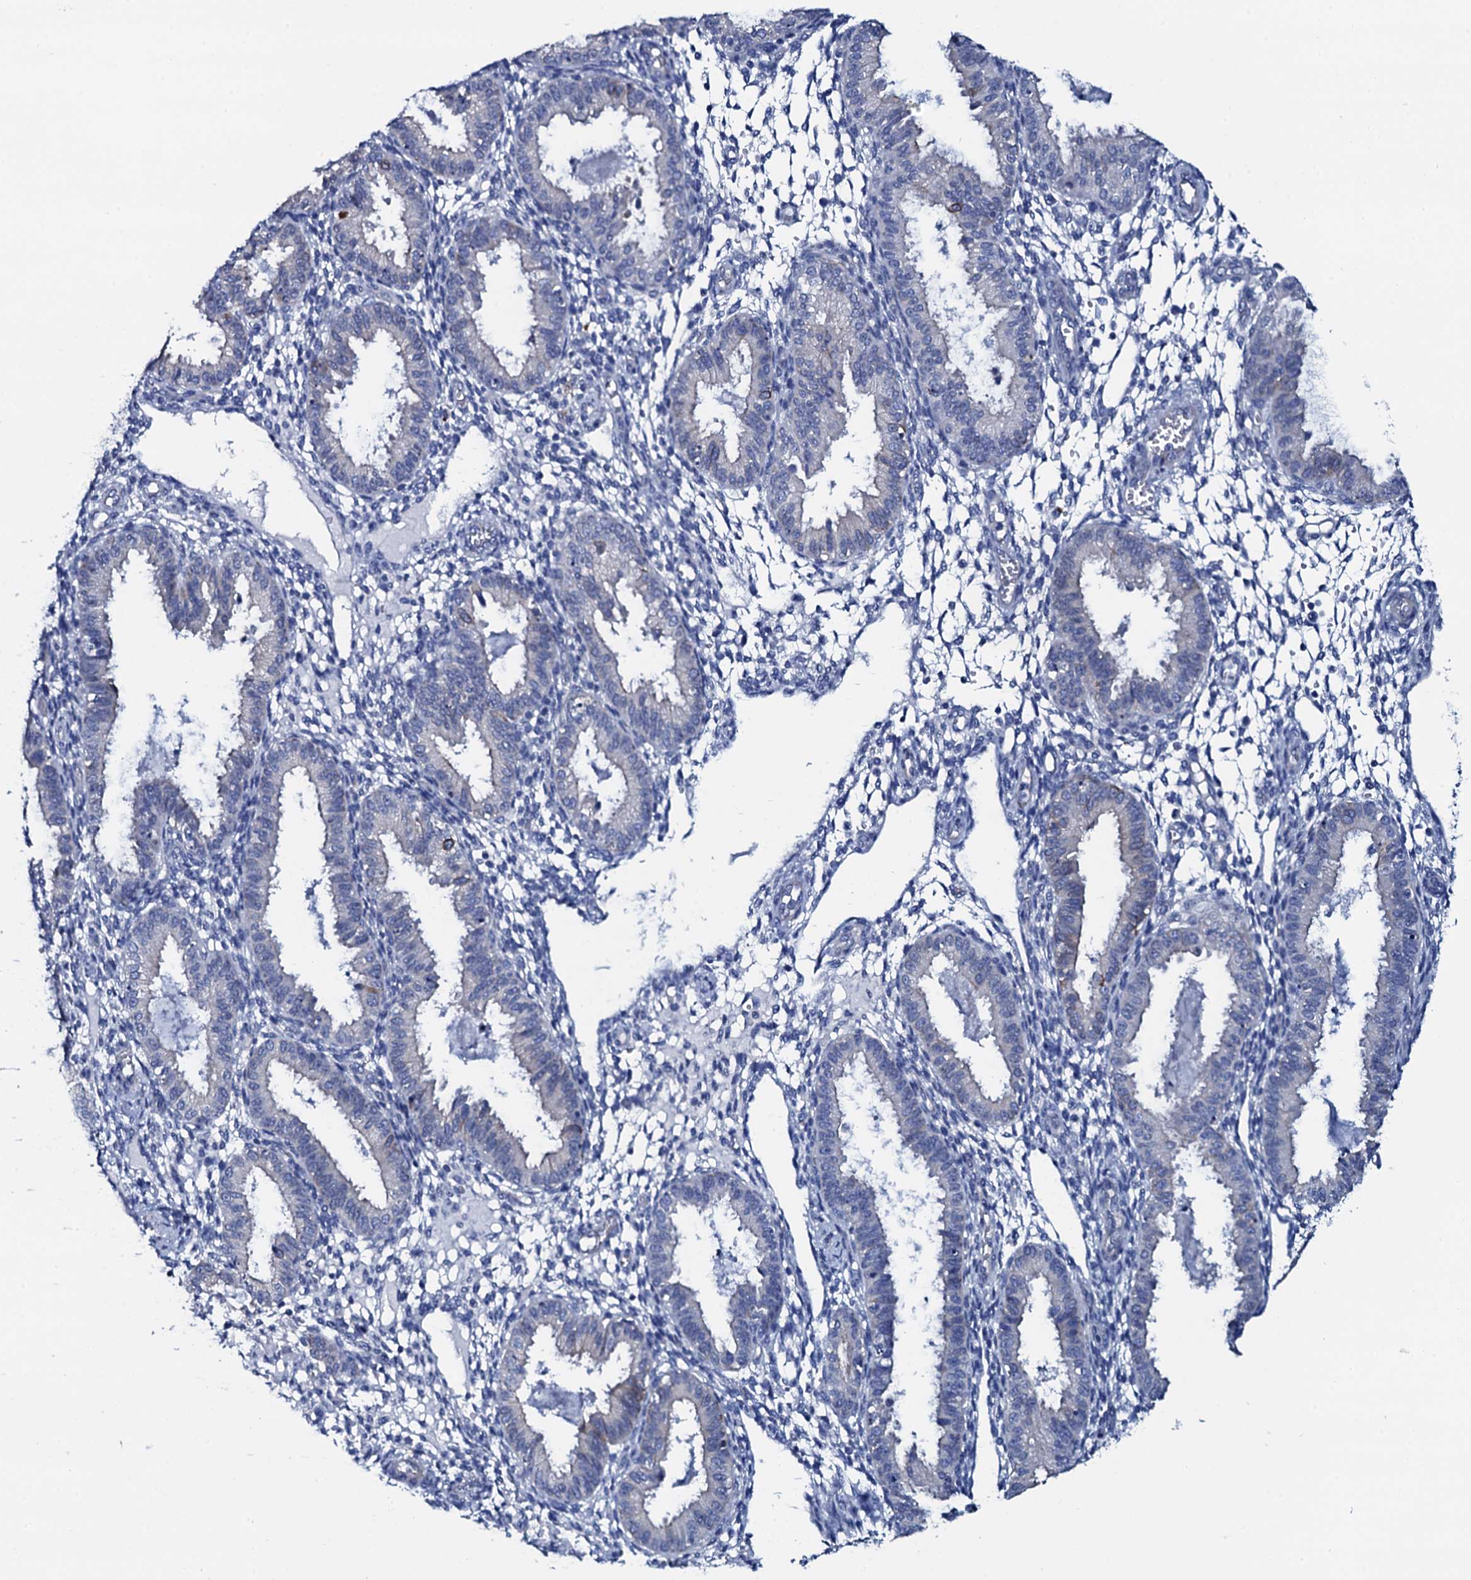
{"staining": {"intensity": "negative", "quantity": "none", "location": "none"}, "tissue": "endometrium", "cell_type": "Cells in endometrial stroma", "image_type": "normal", "snomed": [{"axis": "morphology", "description": "Normal tissue, NOS"}, {"axis": "topography", "description": "Endometrium"}], "caption": "Human endometrium stained for a protein using IHC shows no expression in cells in endometrial stroma.", "gene": "GYS2", "patient": {"sex": "female", "age": 33}}